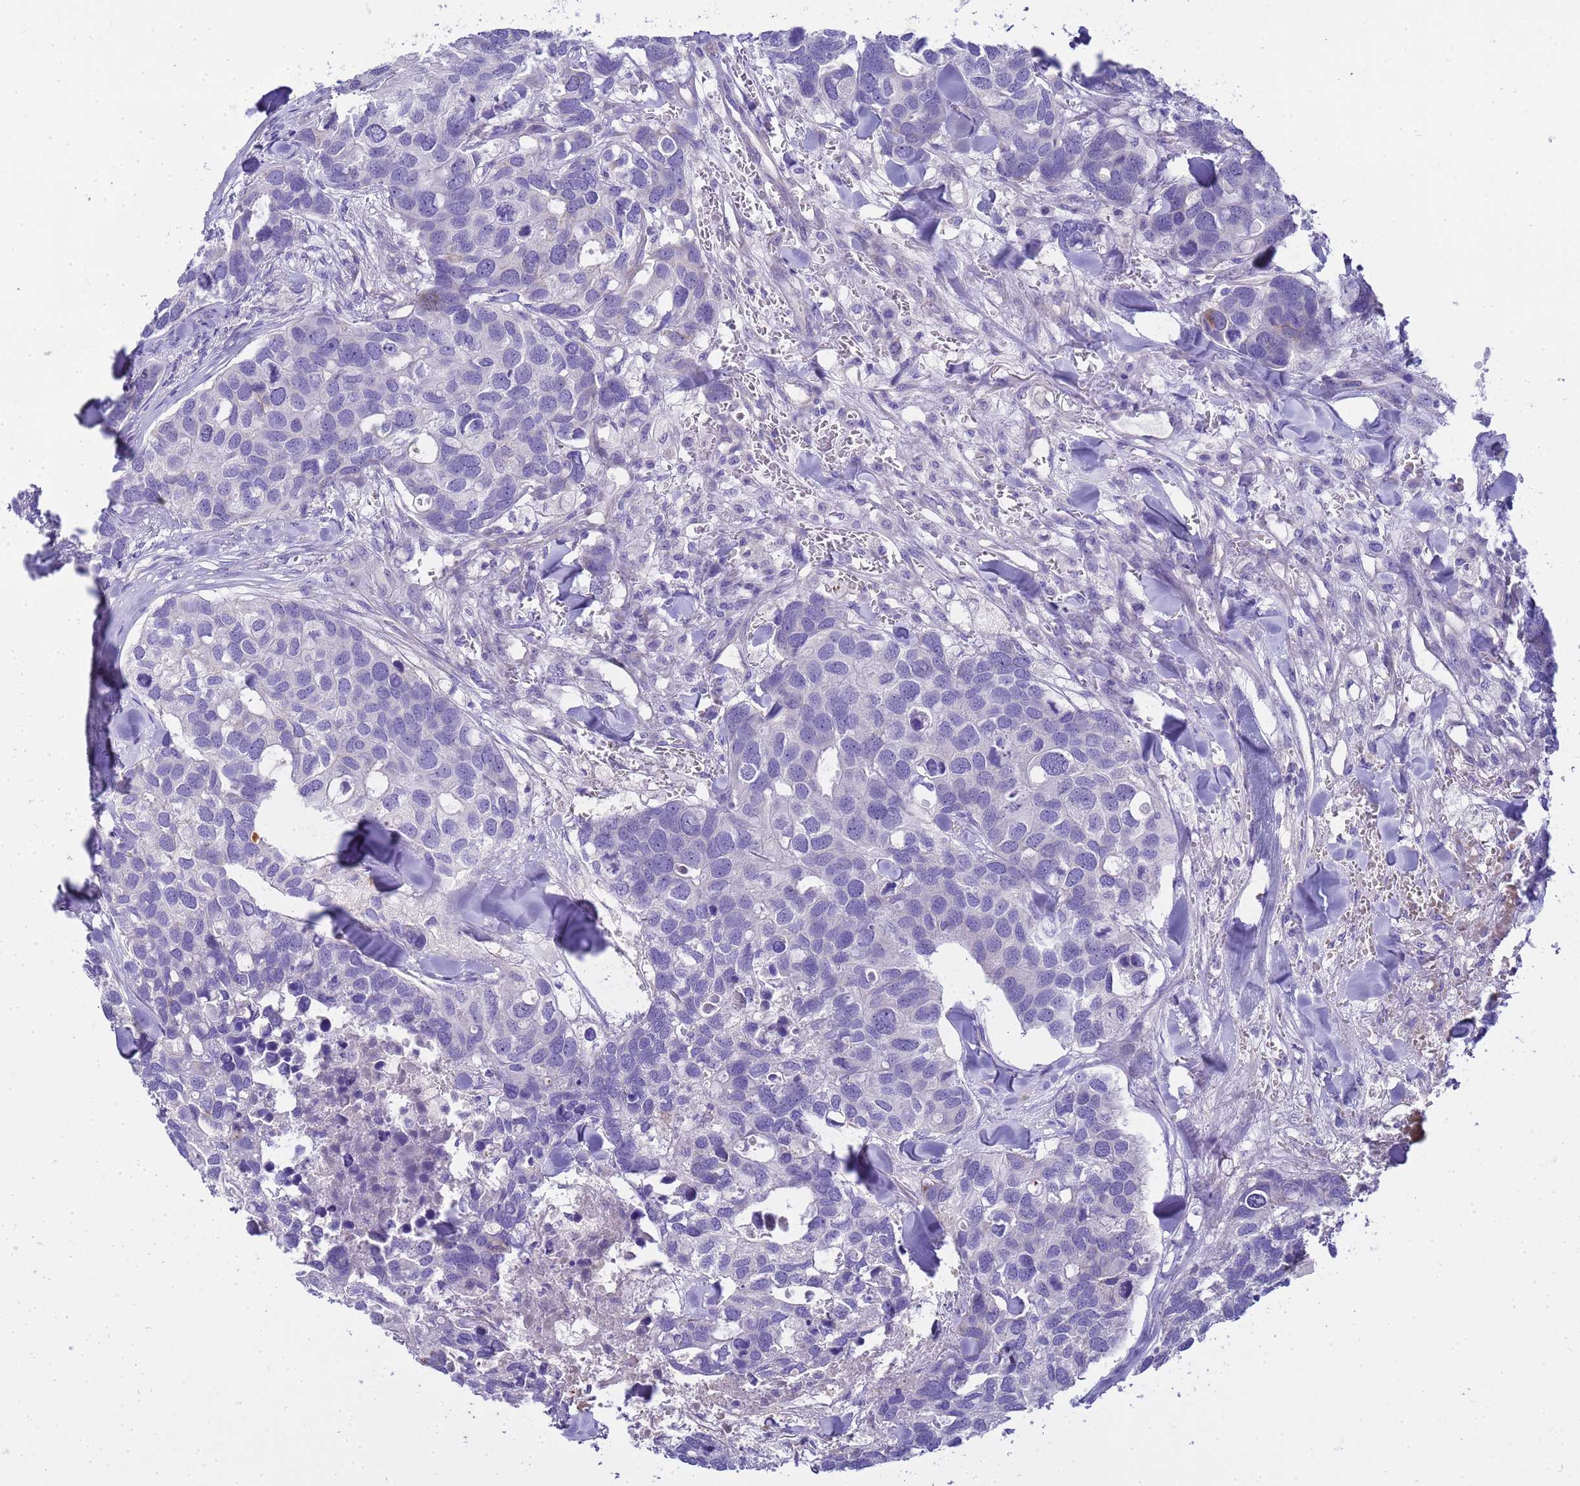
{"staining": {"intensity": "negative", "quantity": "none", "location": "none"}, "tissue": "breast cancer", "cell_type": "Tumor cells", "image_type": "cancer", "snomed": [{"axis": "morphology", "description": "Duct carcinoma"}, {"axis": "topography", "description": "Breast"}], "caption": "This is a photomicrograph of immunohistochemistry (IHC) staining of breast cancer, which shows no expression in tumor cells. The staining is performed using DAB brown chromogen with nuclei counter-stained in using hematoxylin.", "gene": "RIPPLY2", "patient": {"sex": "female", "age": 83}}